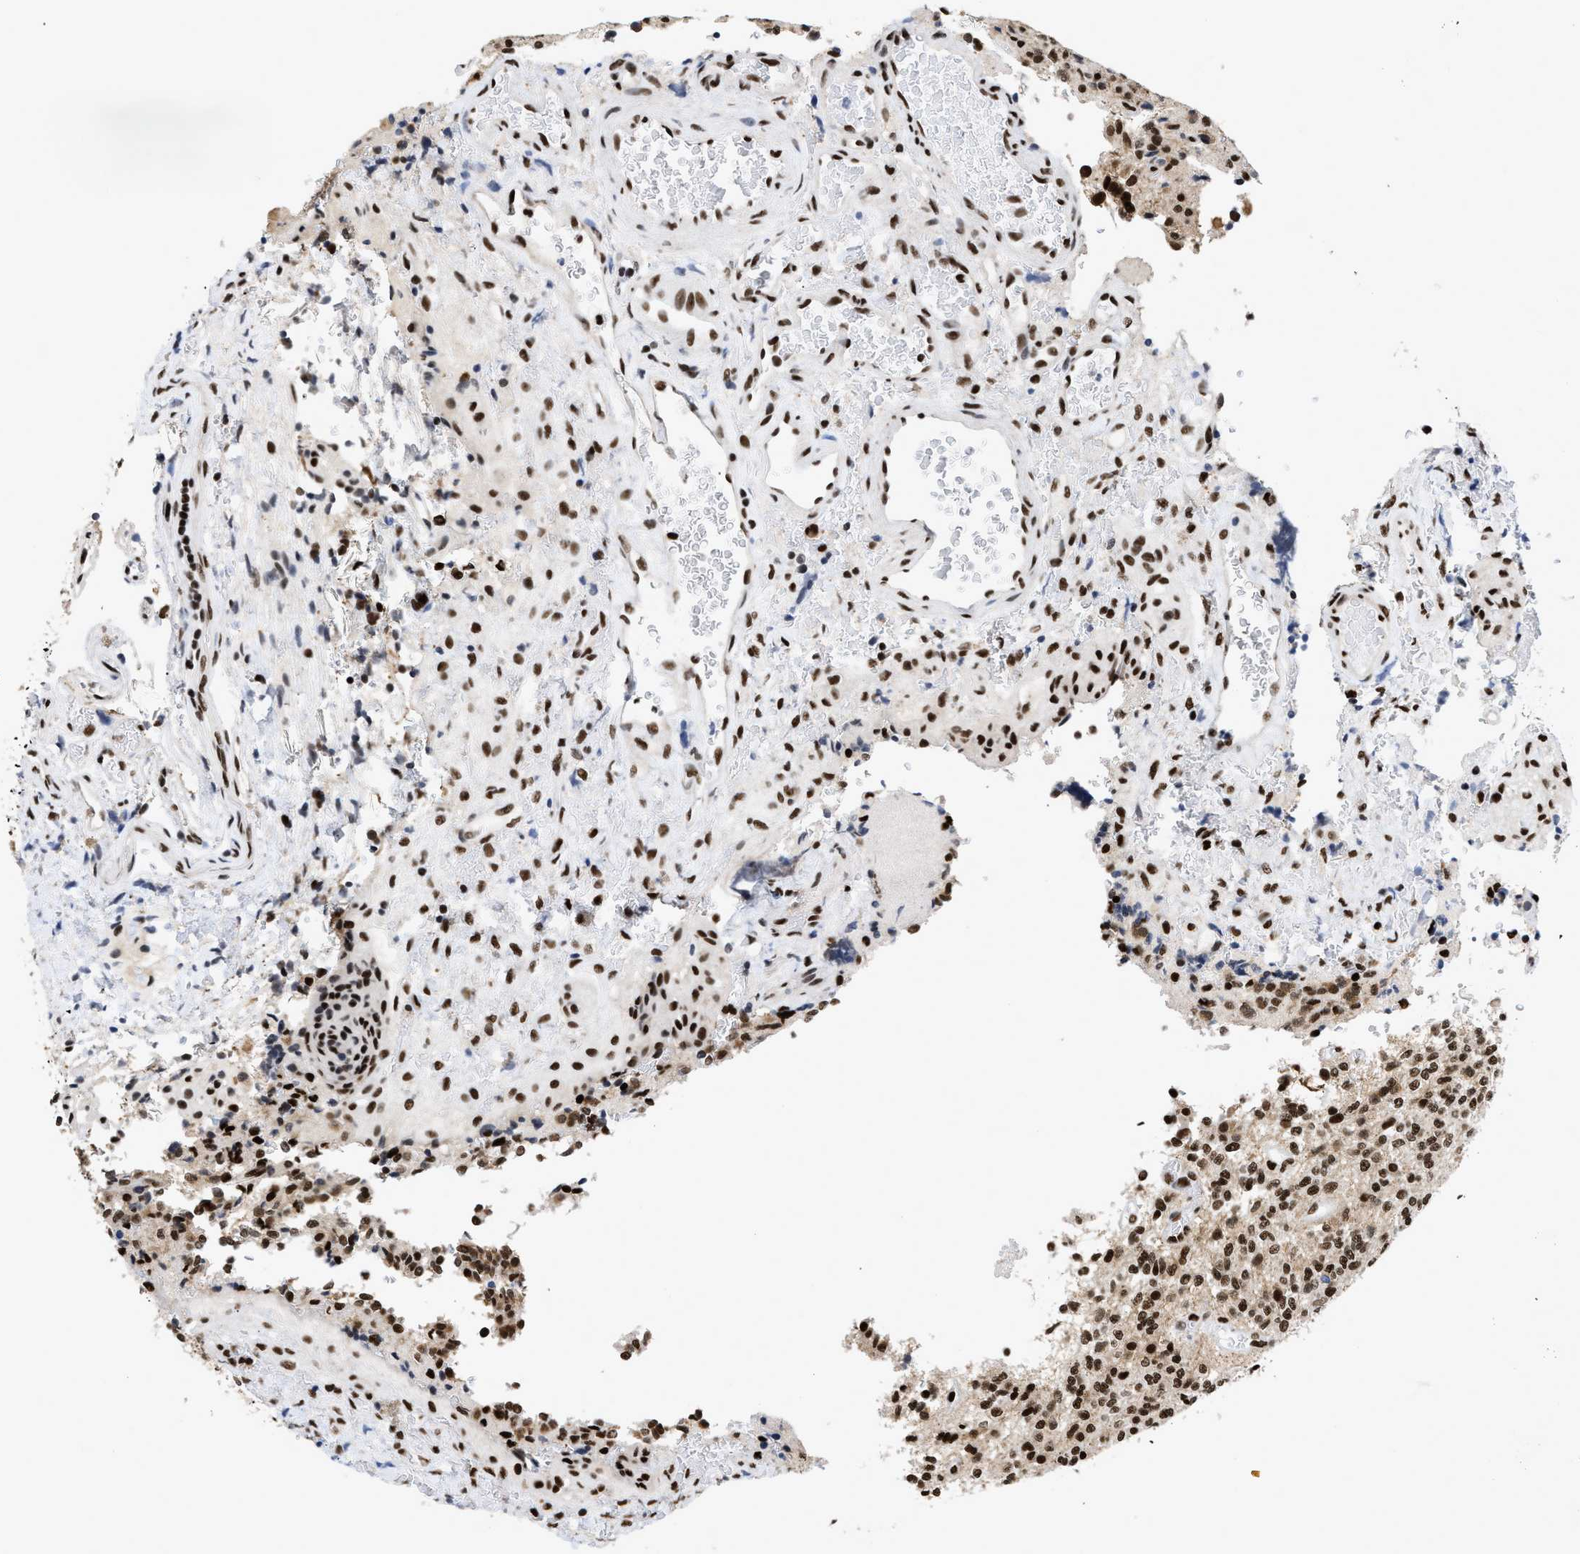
{"staining": {"intensity": "strong", "quantity": ">75%", "location": "nuclear"}, "tissue": "glioma", "cell_type": "Tumor cells", "image_type": "cancer", "snomed": [{"axis": "morphology", "description": "Glioma, malignant, High grade"}, {"axis": "topography", "description": "Brain"}], "caption": "The photomicrograph displays immunohistochemical staining of glioma. There is strong nuclear positivity is identified in about >75% of tumor cells.", "gene": "CREB1", "patient": {"sex": "male", "age": 34}}